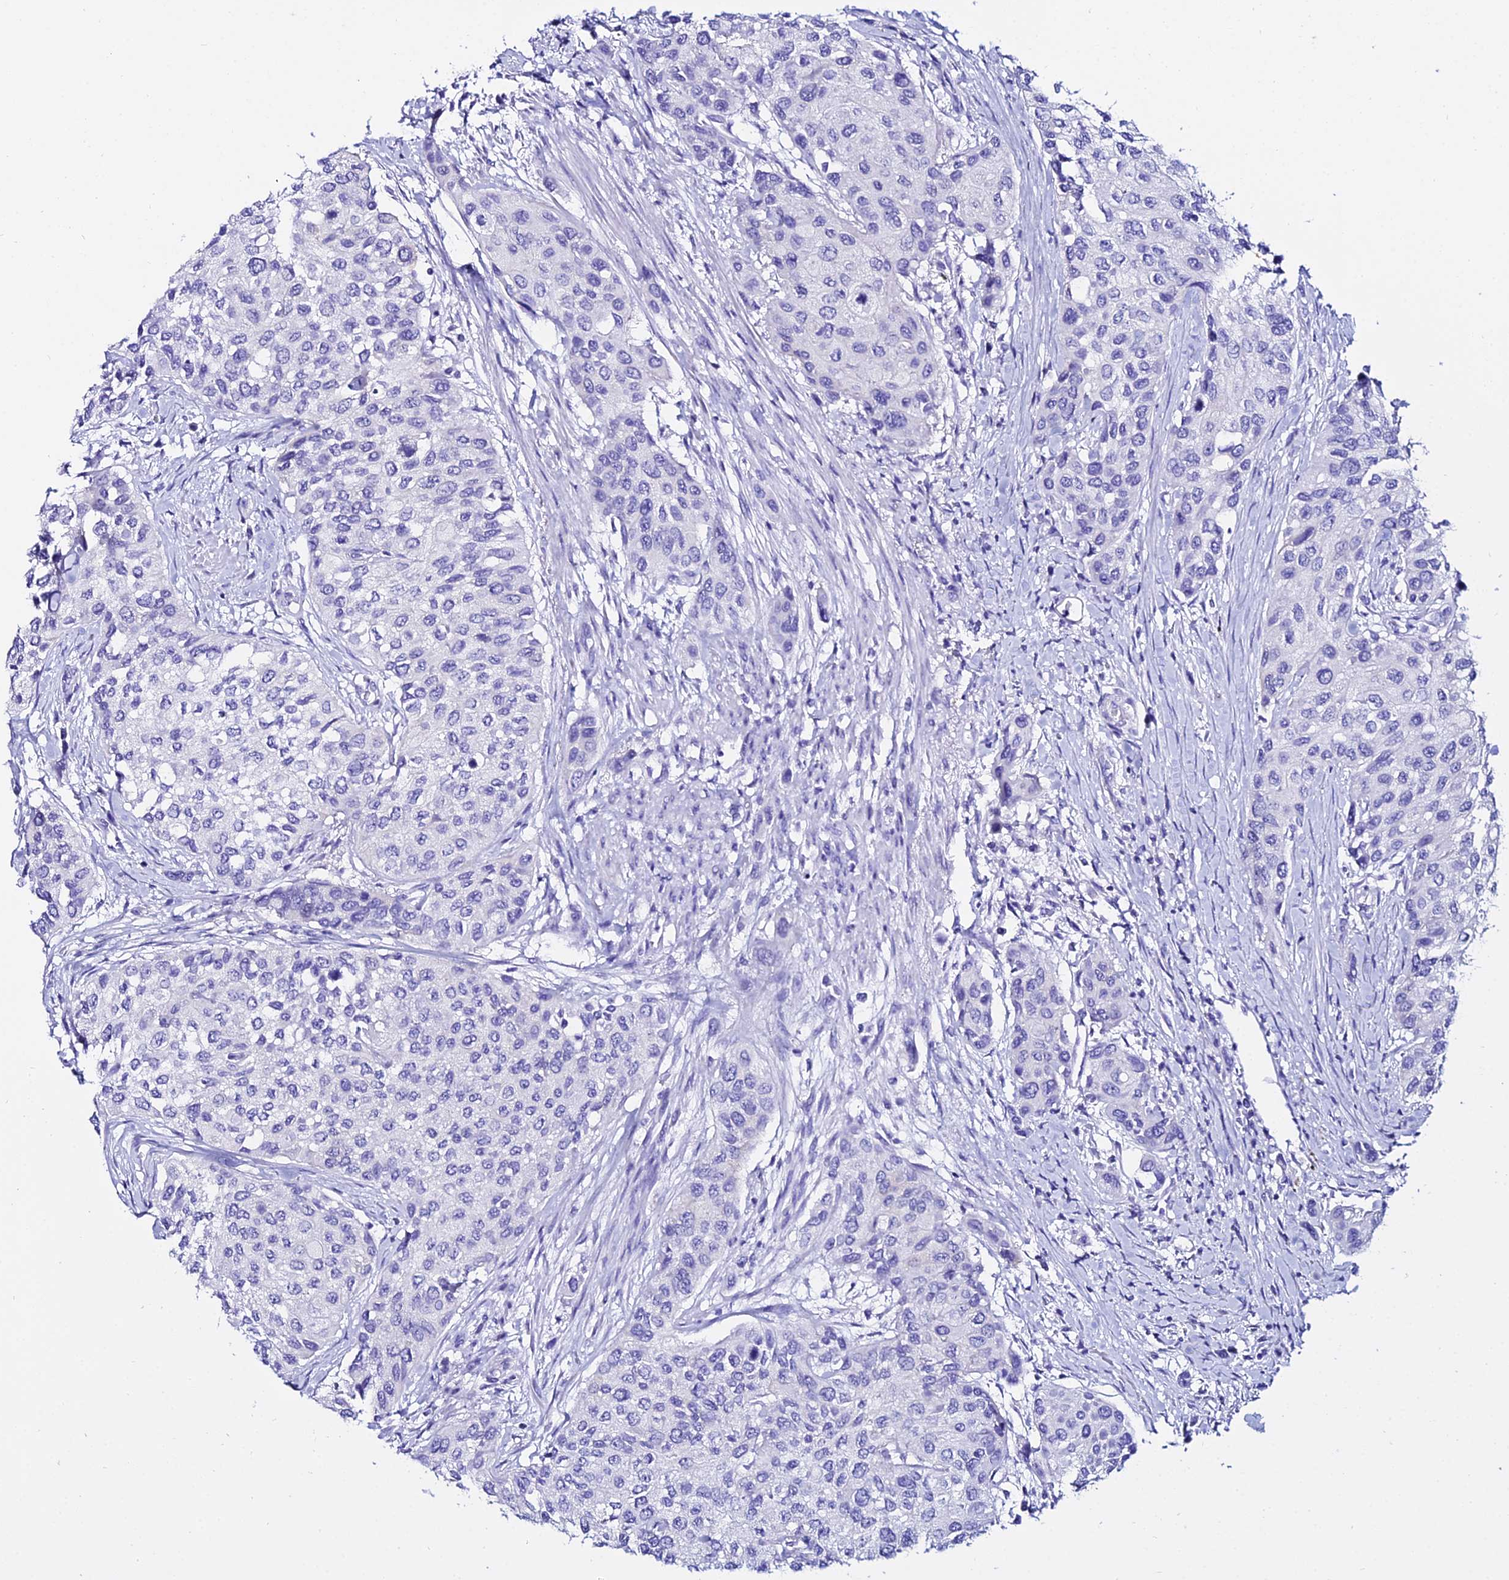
{"staining": {"intensity": "negative", "quantity": "none", "location": "none"}, "tissue": "urothelial cancer", "cell_type": "Tumor cells", "image_type": "cancer", "snomed": [{"axis": "morphology", "description": "Normal tissue, NOS"}, {"axis": "morphology", "description": "Urothelial carcinoma, High grade"}, {"axis": "topography", "description": "Vascular tissue"}, {"axis": "topography", "description": "Urinary bladder"}], "caption": "The photomicrograph reveals no staining of tumor cells in high-grade urothelial carcinoma.", "gene": "OR4D5", "patient": {"sex": "female", "age": 56}}